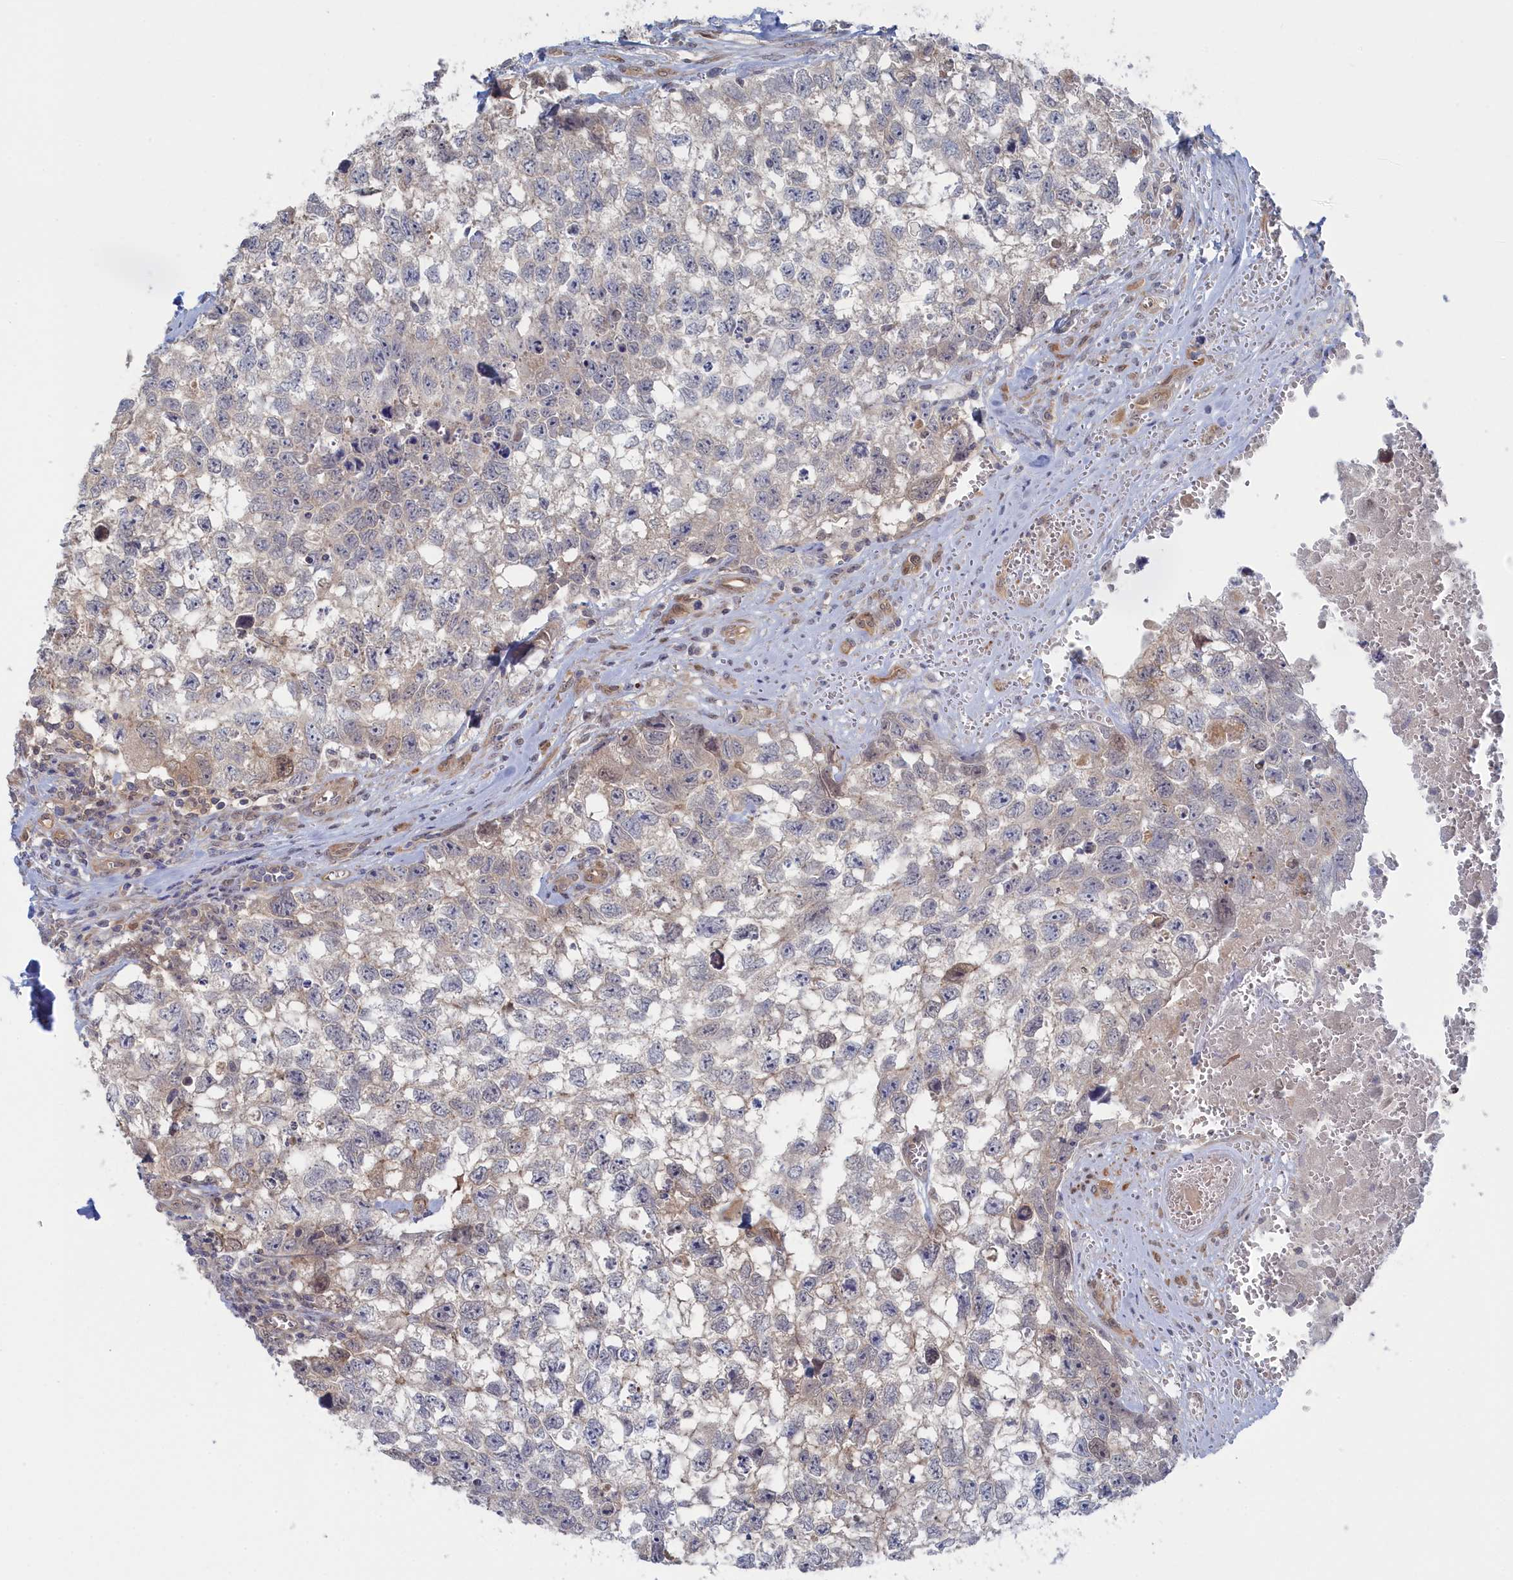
{"staining": {"intensity": "negative", "quantity": "none", "location": "none"}, "tissue": "testis cancer", "cell_type": "Tumor cells", "image_type": "cancer", "snomed": [{"axis": "morphology", "description": "Seminoma, NOS"}, {"axis": "morphology", "description": "Carcinoma, Embryonal, NOS"}, {"axis": "topography", "description": "Testis"}], "caption": "Image shows no significant protein staining in tumor cells of testis seminoma.", "gene": "IRGQ", "patient": {"sex": "male", "age": 29}}